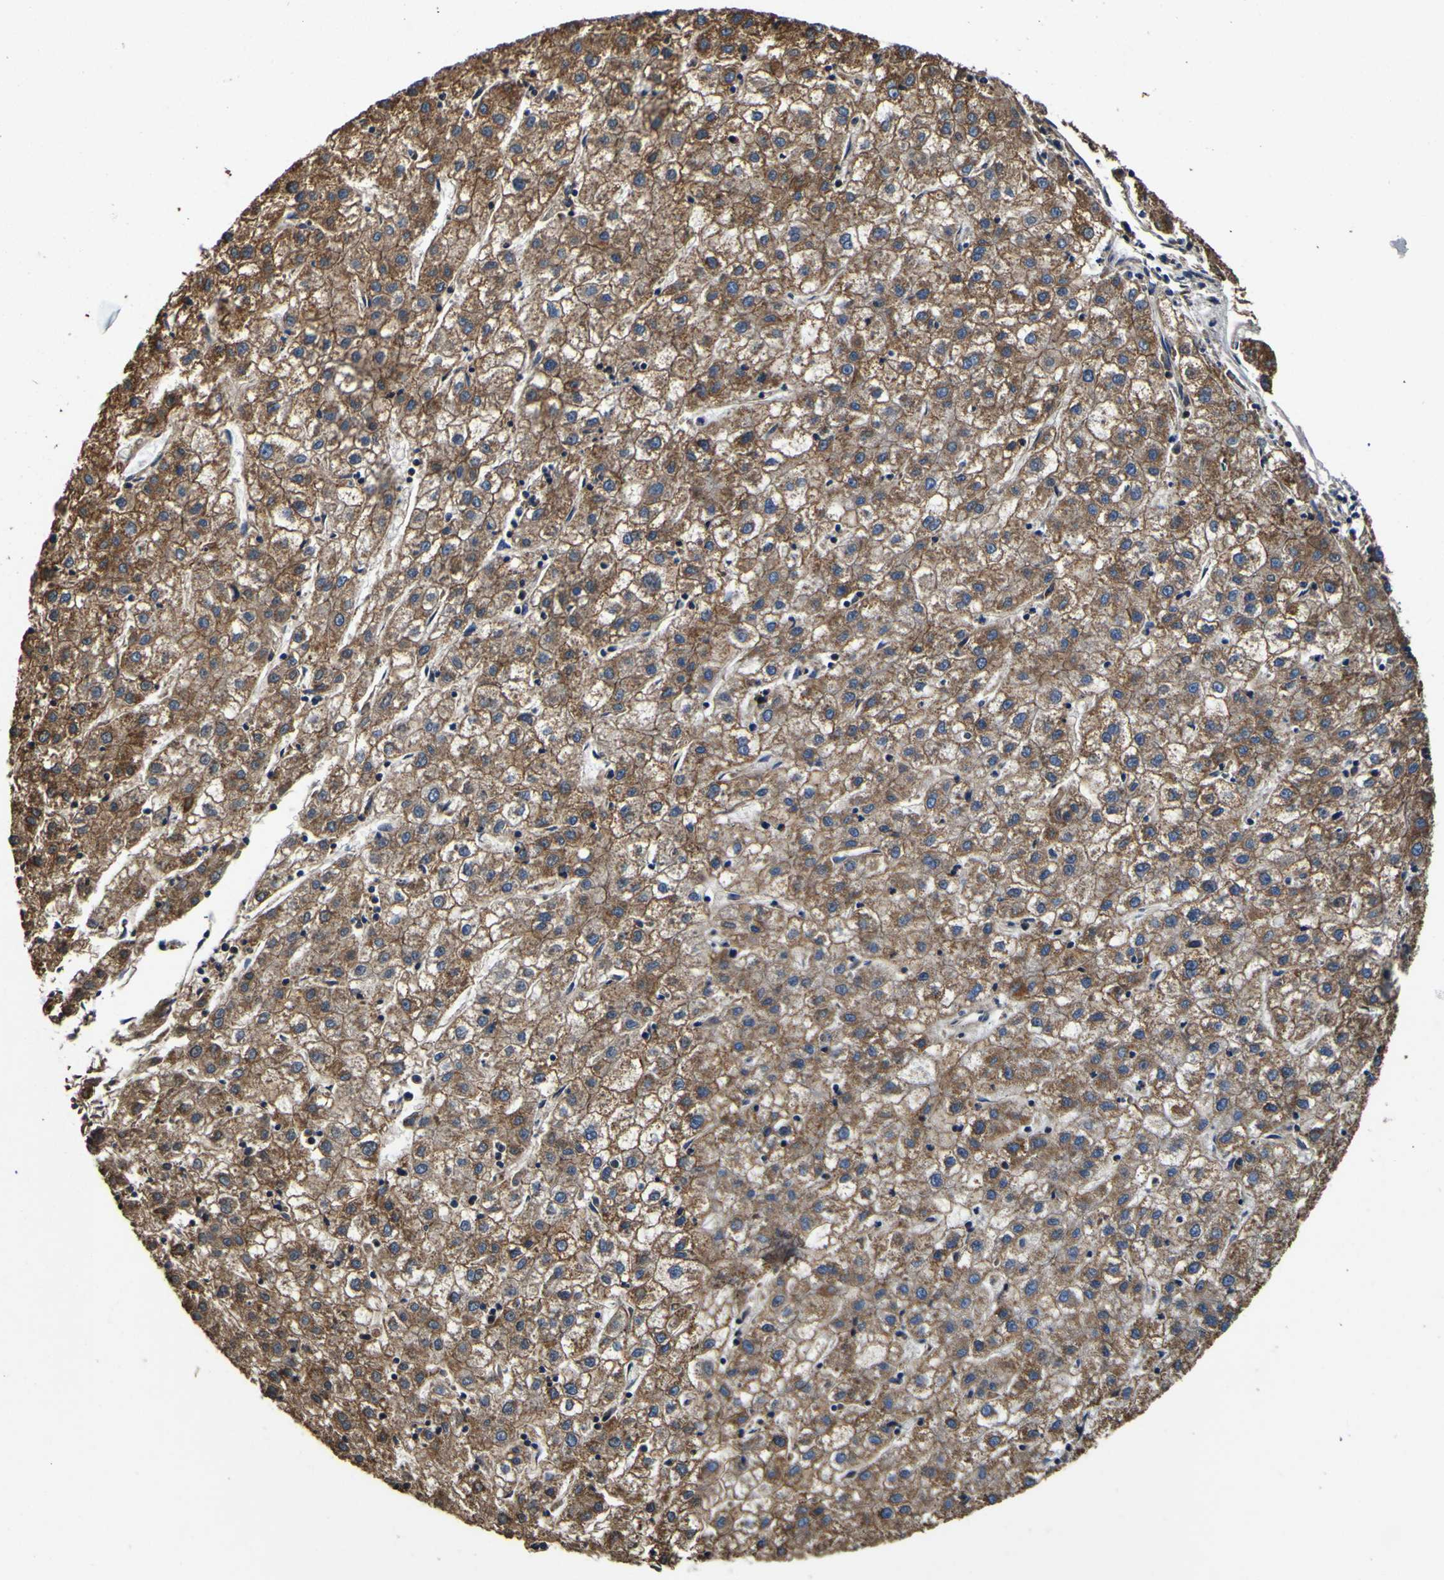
{"staining": {"intensity": "moderate", "quantity": ">75%", "location": "cytoplasmic/membranous"}, "tissue": "liver cancer", "cell_type": "Tumor cells", "image_type": "cancer", "snomed": [{"axis": "morphology", "description": "Carcinoma, Hepatocellular, NOS"}, {"axis": "topography", "description": "Liver"}], "caption": "Liver cancer (hepatocellular carcinoma) stained with a brown dye reveals moderate cytoplasmic/membranous positive staining in about >75% of tumor cells.", "gene": "INPP5A", "patient": {"sex": "male", "age": 72}}